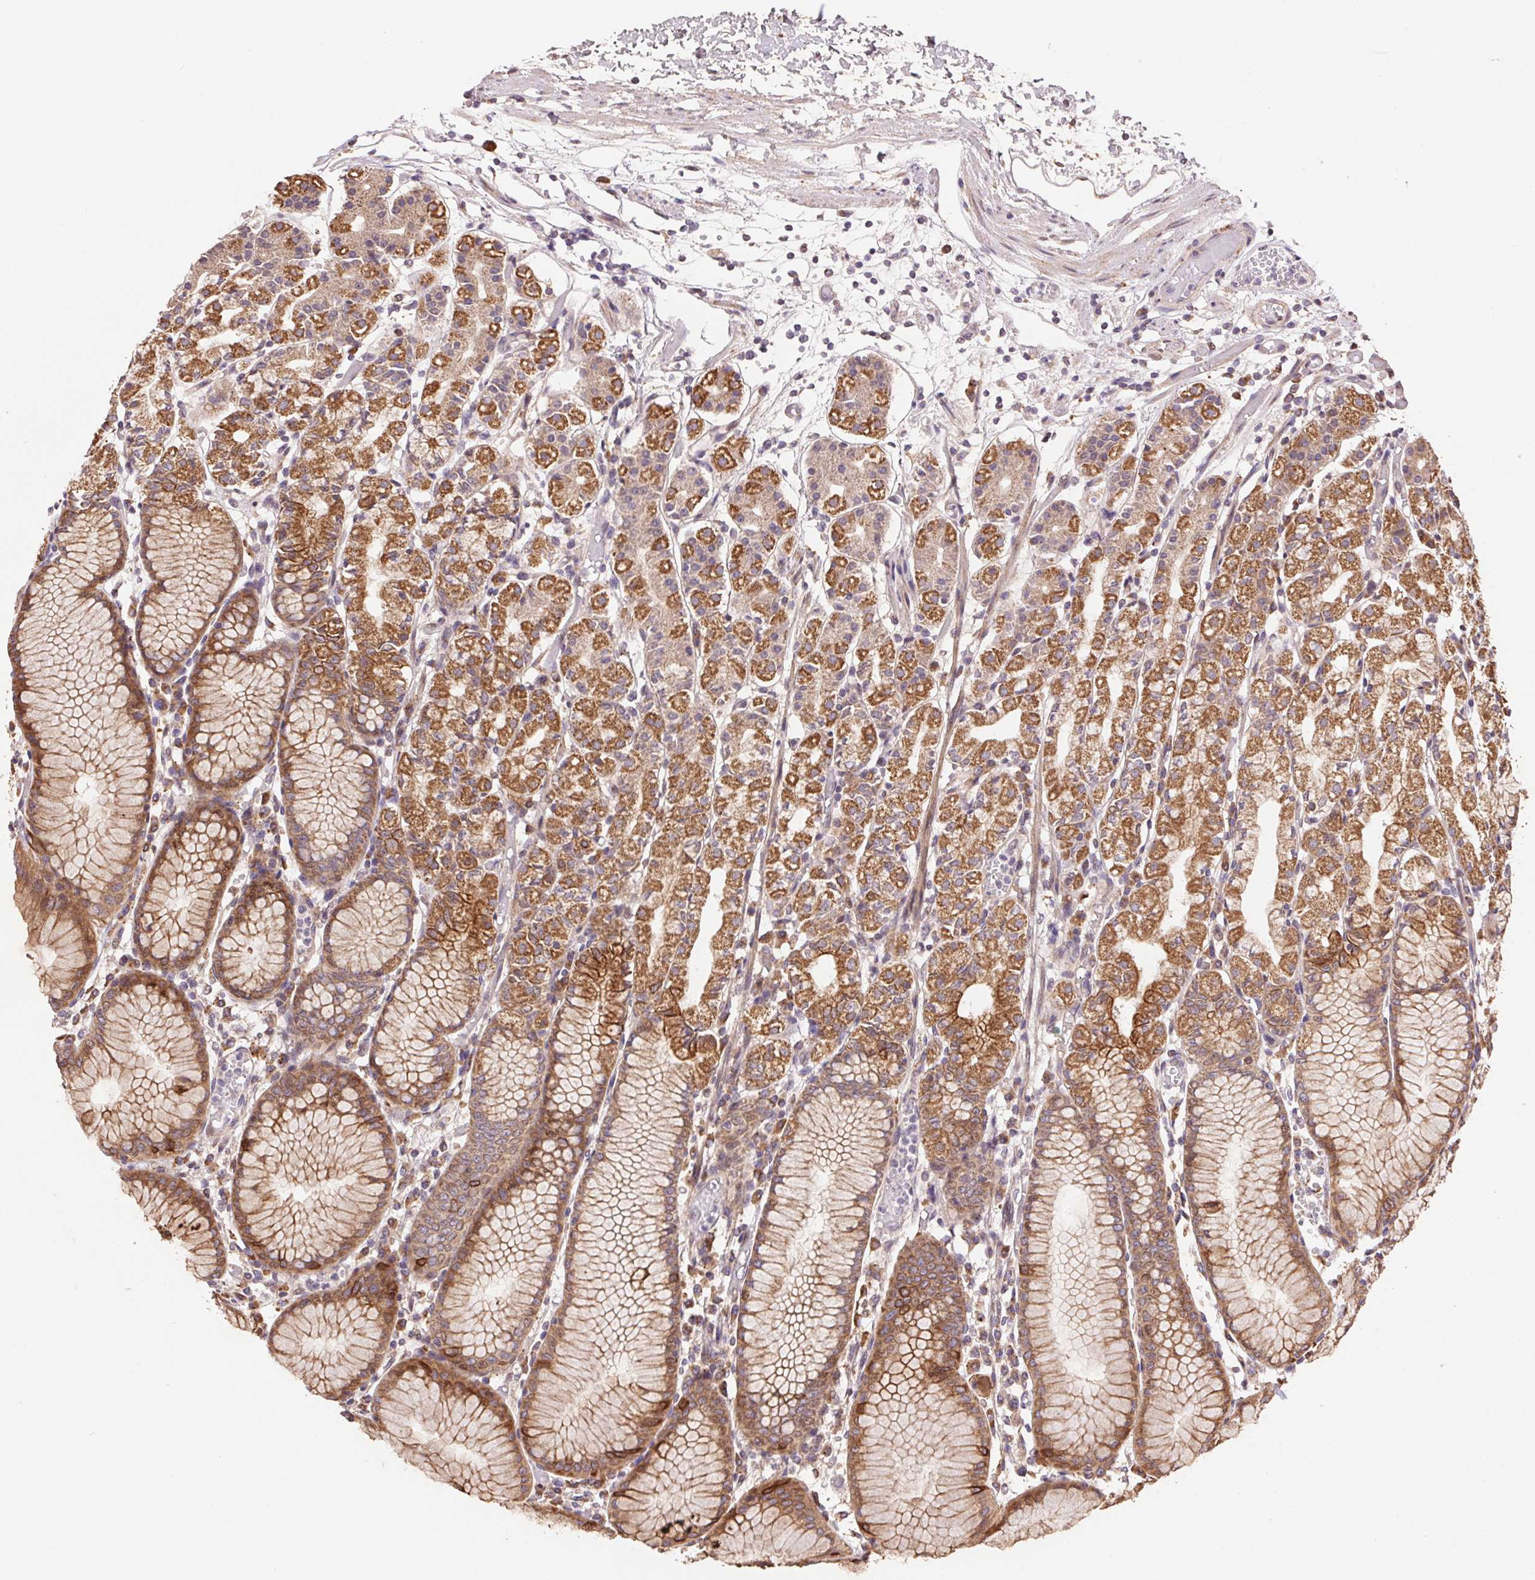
{"staining": {"intensity": "moderate", "quantity": ">75%", "location": "cytoplasmic/membranous"}, "tissue": "stomach", "cell_type": "Glandular cells", "image_type": "normal", "snomed": [{"axis": "morphology", "description": "Normal tissue, NOS"}, {"axis": "topography", "description": "Stomach"}], "caption": "IHC staining of normal stomach, which reveals medium levels of moderate cytoplasmic/membranous expression in approximately >75% of glandular cells indicating moderate cytoplasmic/membranous protein expression. The staining was performed using DAB (3,3'-diaminobenzidine) (brown) for protein detection and nuclei were counterstained in hematoxylin (blue).", "gene": "PDHA1", "patient": {"sex": "female", "age": 57}}